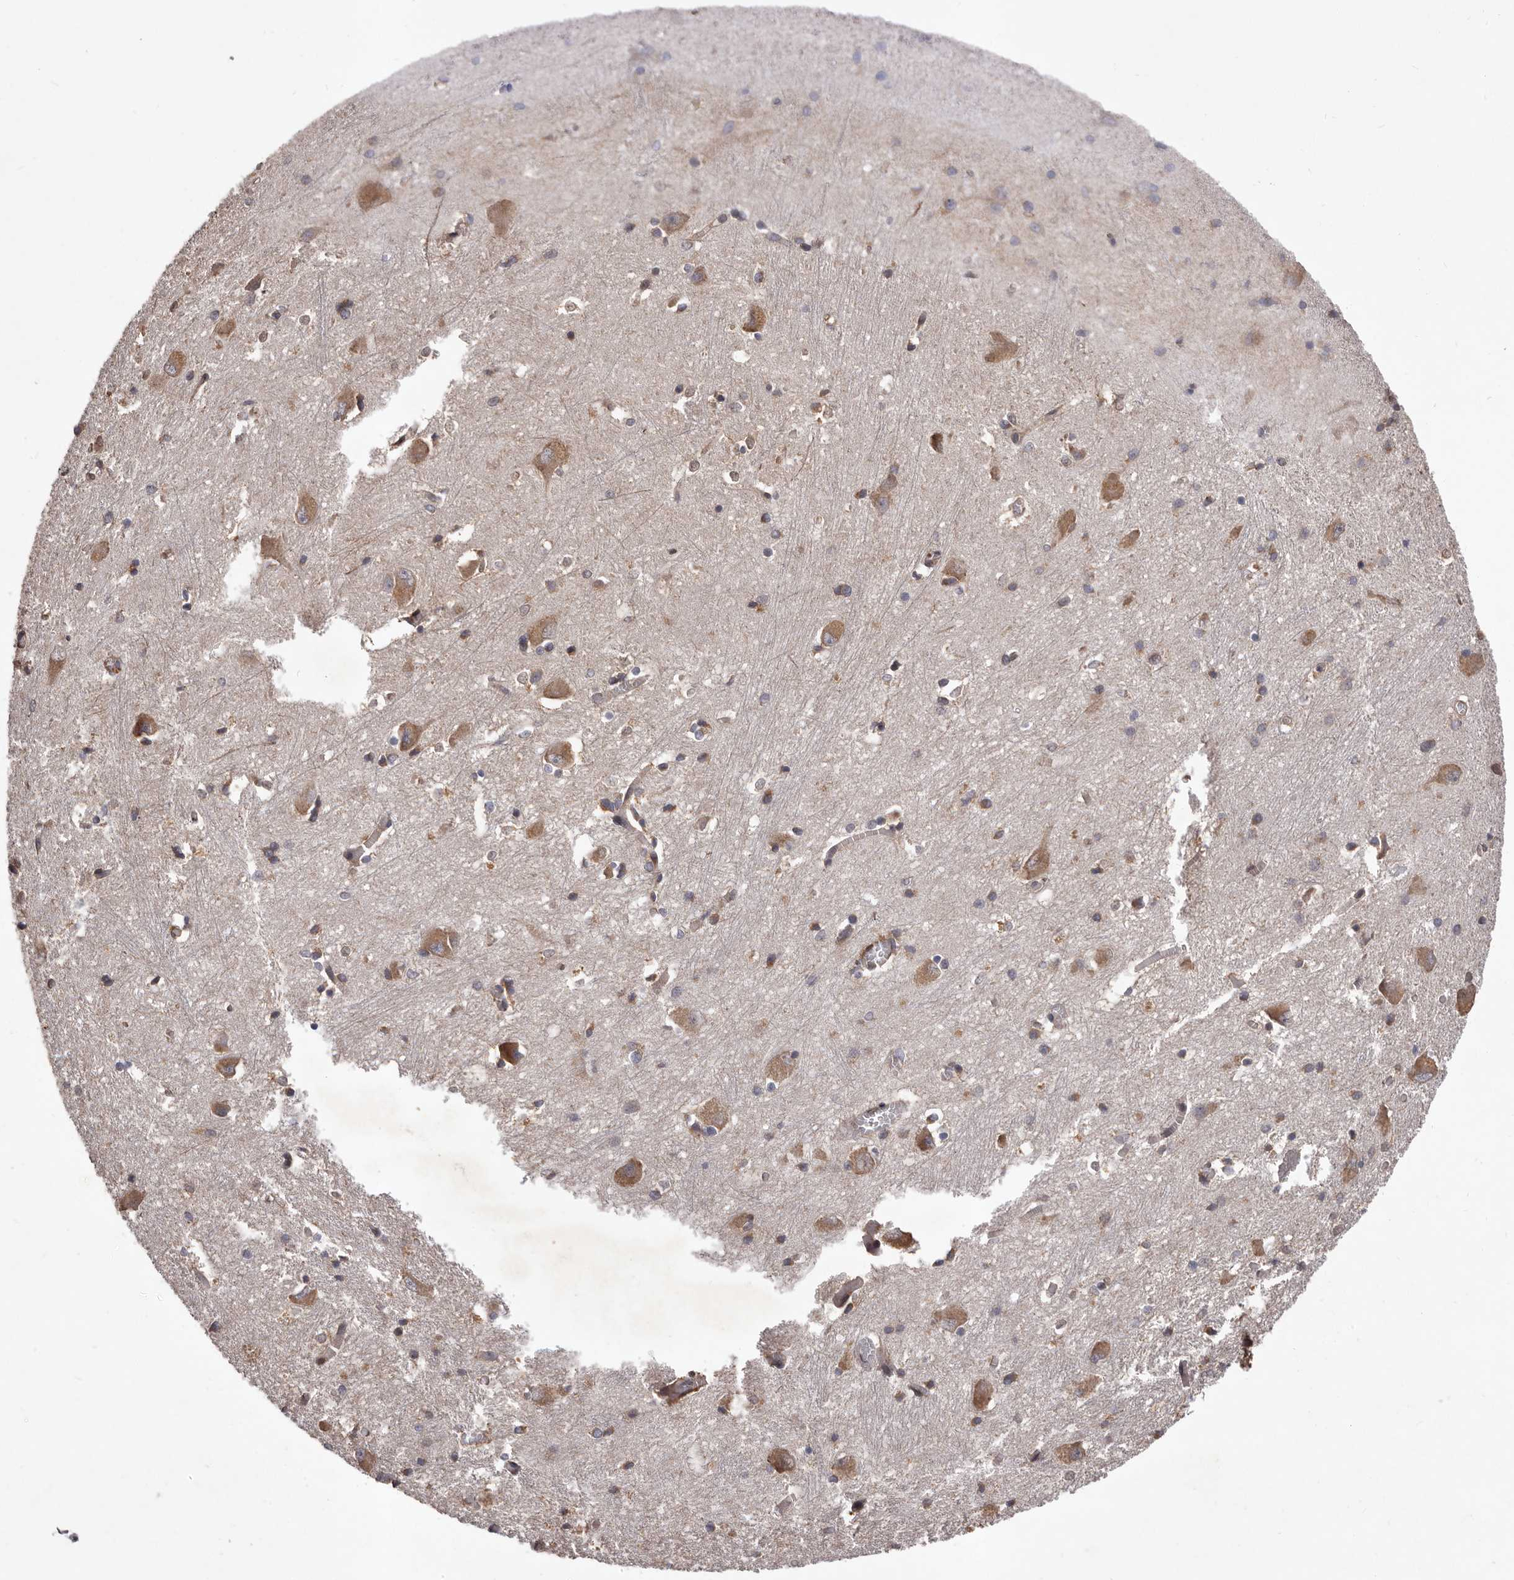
{"staining": {"intensity": "moderate", "quantity": ">75%", "location": "cytoplasmic/membranous"}, "tissue": "caudate", "cell_type": "Glial cells", "image_type": "normal", "snomed": [{"axis": "morphology", "description": "Normal tissue, NOS"}, {"axis": "topography", "description": "Lateral ventricle wall"}], "caption": "IHC (DAB (3,3'-diaminobenzidine)) staining of normal human caudate displays moderate cytoplasmic/membranous protein staining in about >75% of glial cells.", "gene": "GADD45B", "patient": {"sex": "male", "age": 37}}